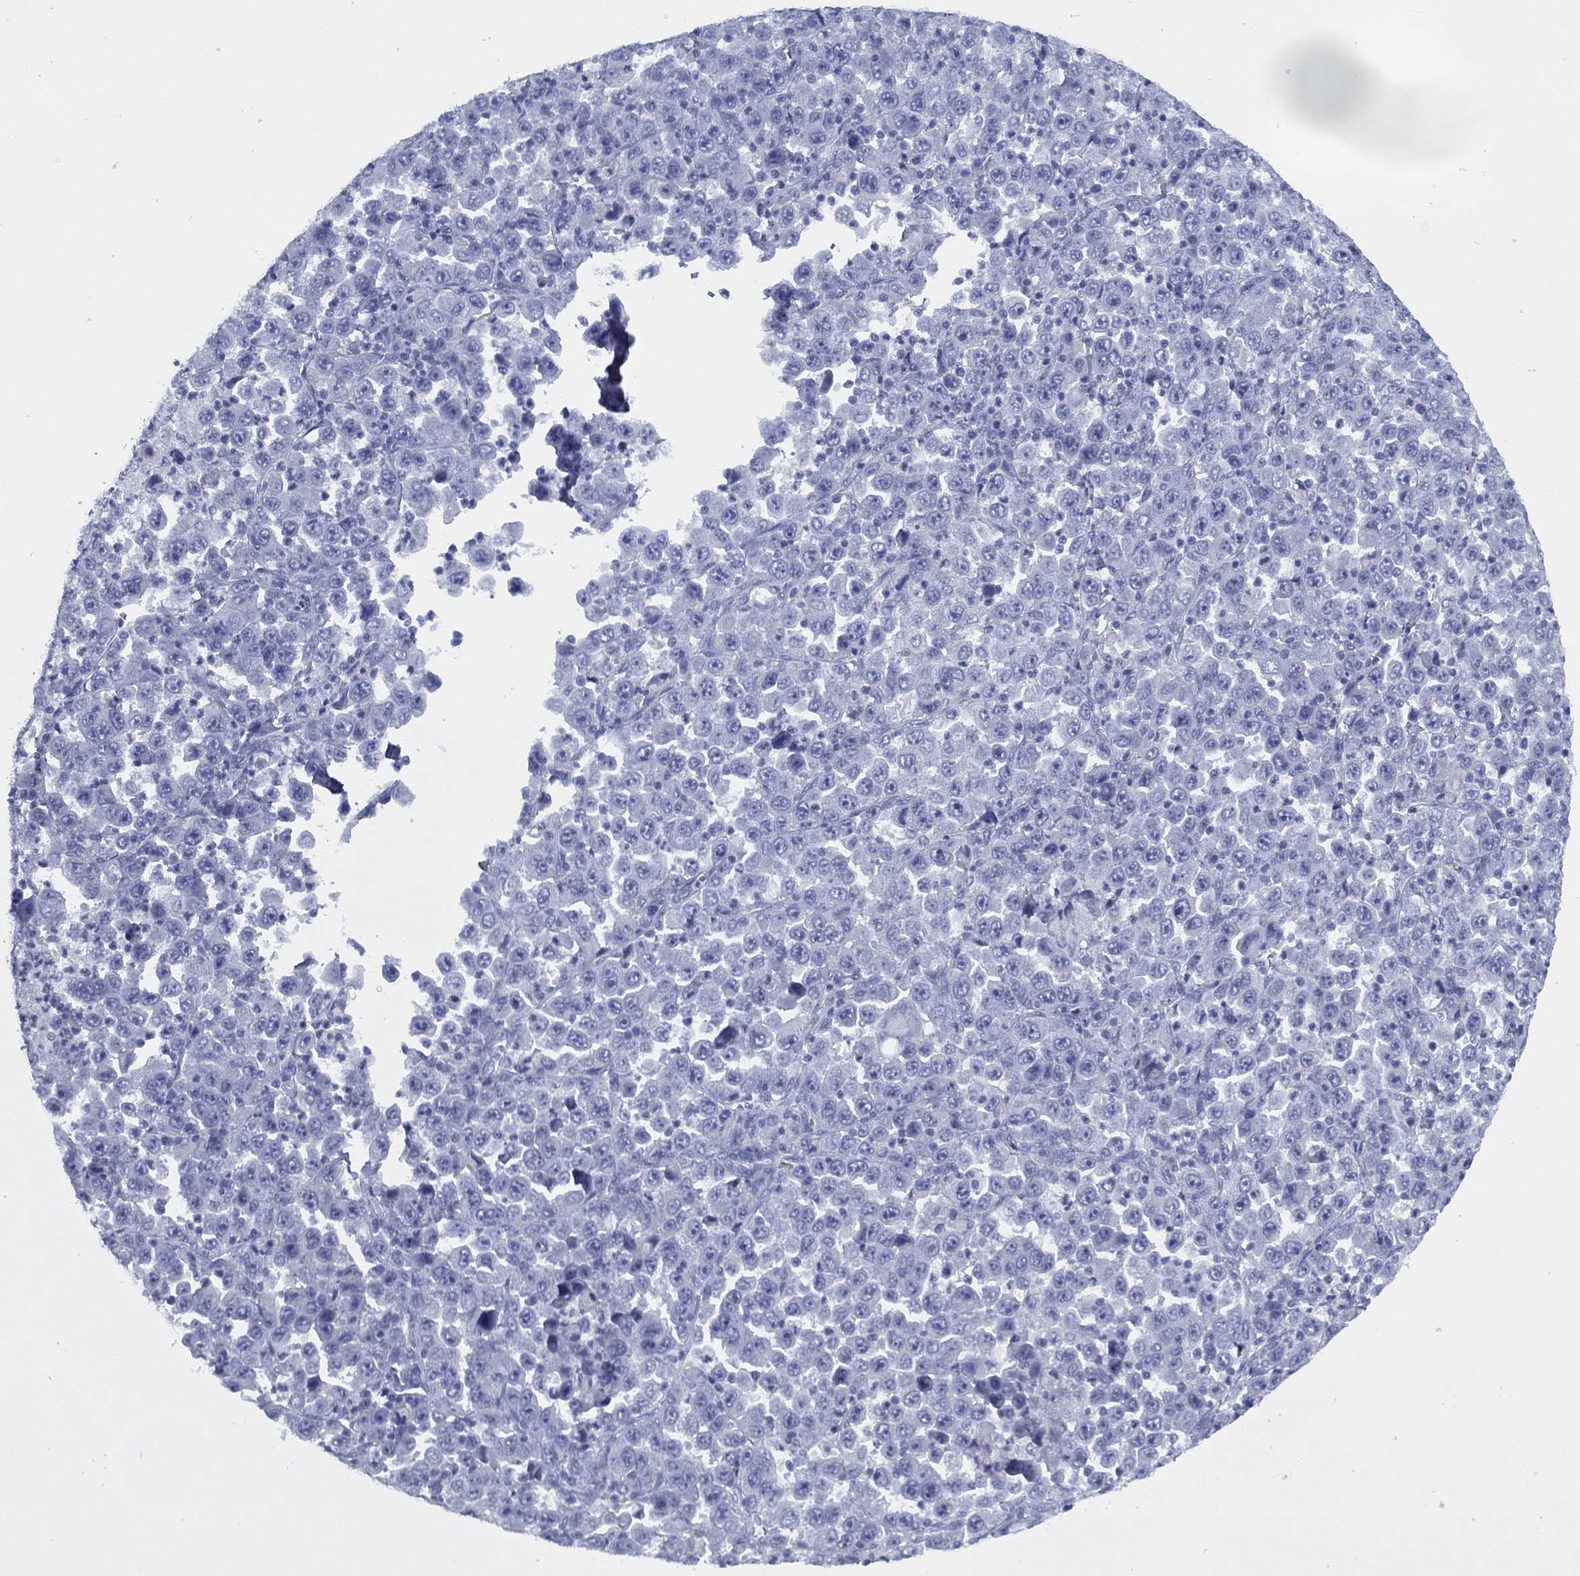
{"staining": {"intensity": "negative", "quantity": "none", "location": "none"}, "tissue": "stomach cancer", "cell_type": "Tumor cells", "image_type": "cancer", "snomed": [{"axis": "morphology", "description": "Normal tissue, NOS"}, {"axis": "morphology", "description": "Adenocarcinoma, NOS"}, {"axis": "topography", "description": "Stomach, upper"}, {"axis": "topography", "description": "Stomach"}], "caption": "Tumor cells show no significant protein staining in adenocarcinoma (stomach). (Stains: DAB IHC with hematoxylin counter stain, Microscopy: brightfield microscopy at high magnification).", "gene": "TMEM252", "patient": {"sex": "male", "age": 59}}